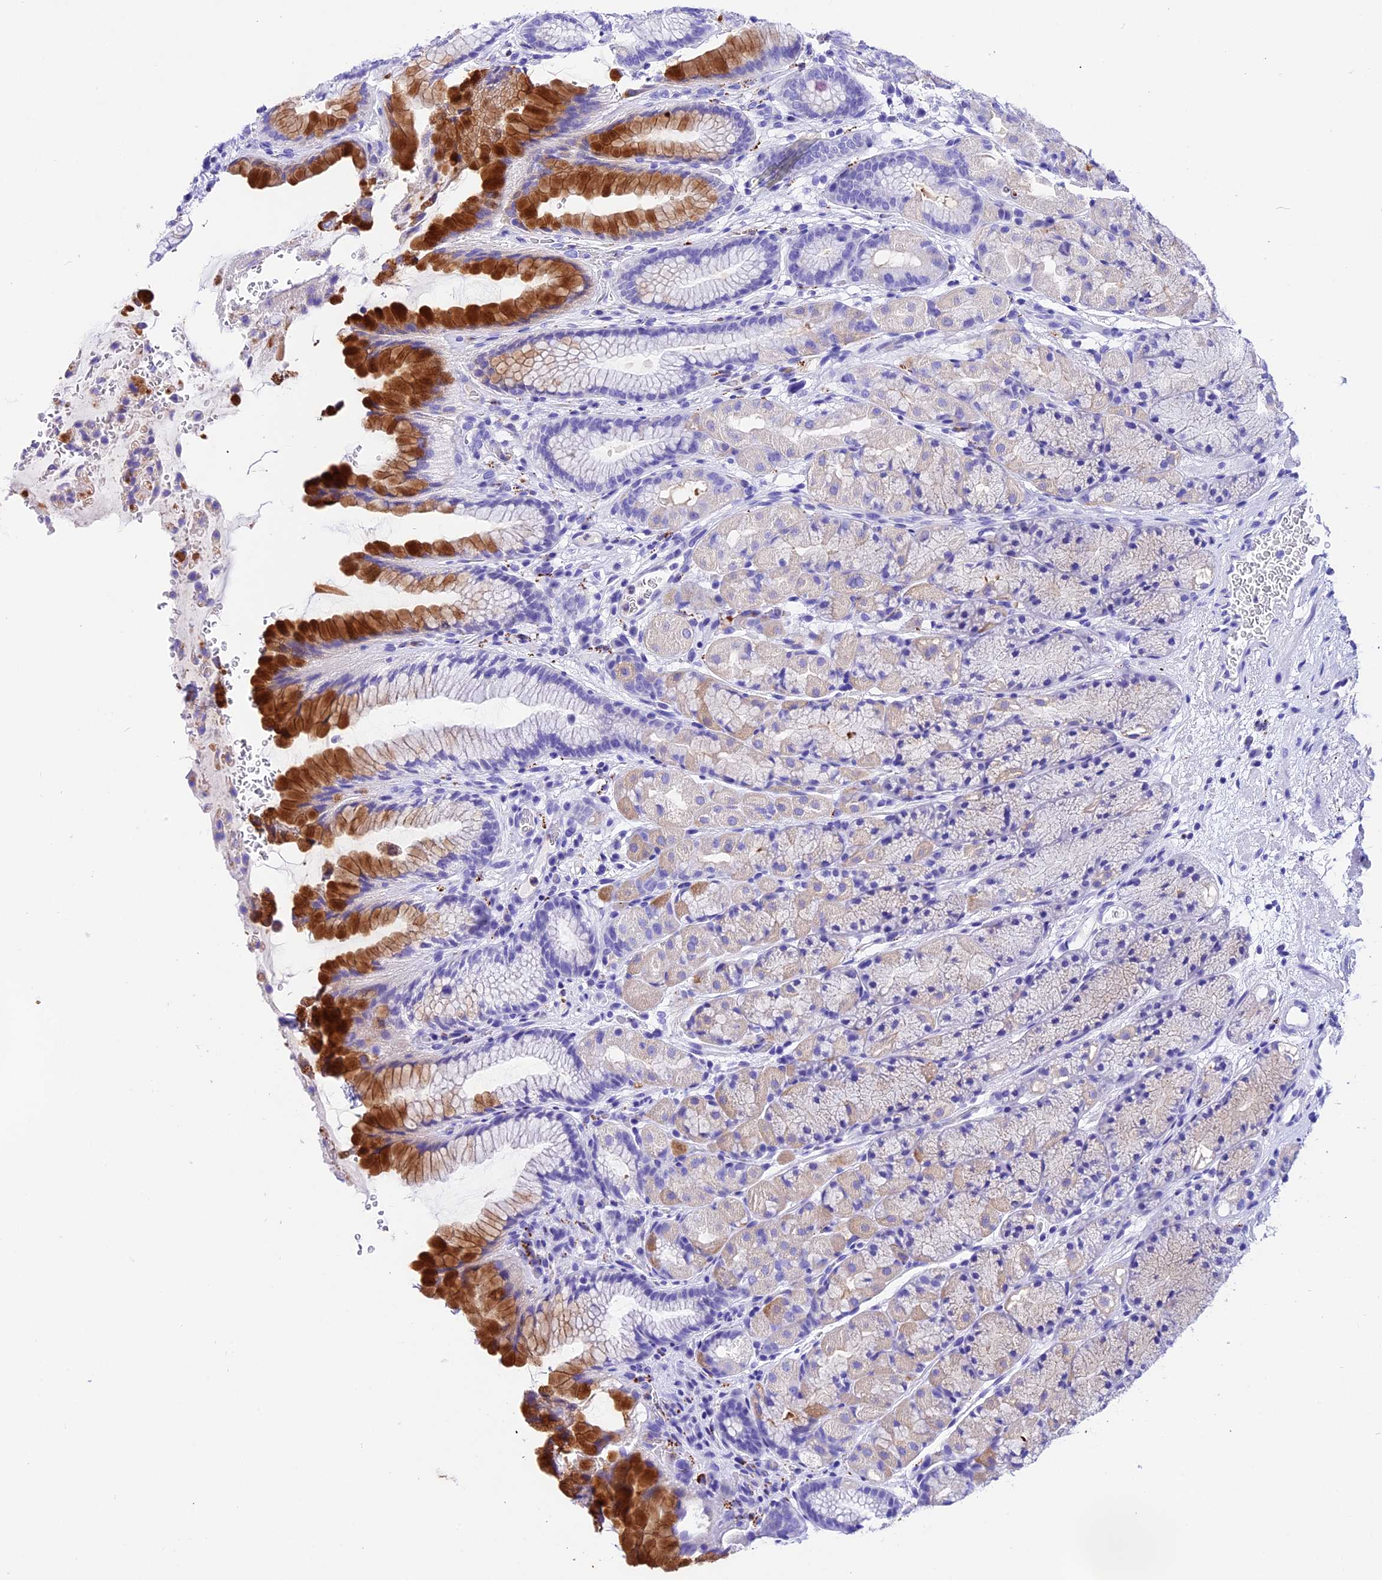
{"staining": {"intensity": "strong", "quantity": "<25%", "location": "cytoplasmic/membranous"}, "tissue": "stomach", "cell_type": "Glandular cells", "image_type": "normal", "snomed": [{"axis": "morphology", "description": "Normal tissue, NOS"}, {"axis": "topography", "description": "Stomach"}], "caption": "Strong cytoplasmic/membranous protein positivity is present in approximately <25% of glandular cells in stomach.", "gene": "PSG11", "patient": {"sex": "male", "age": 63}}